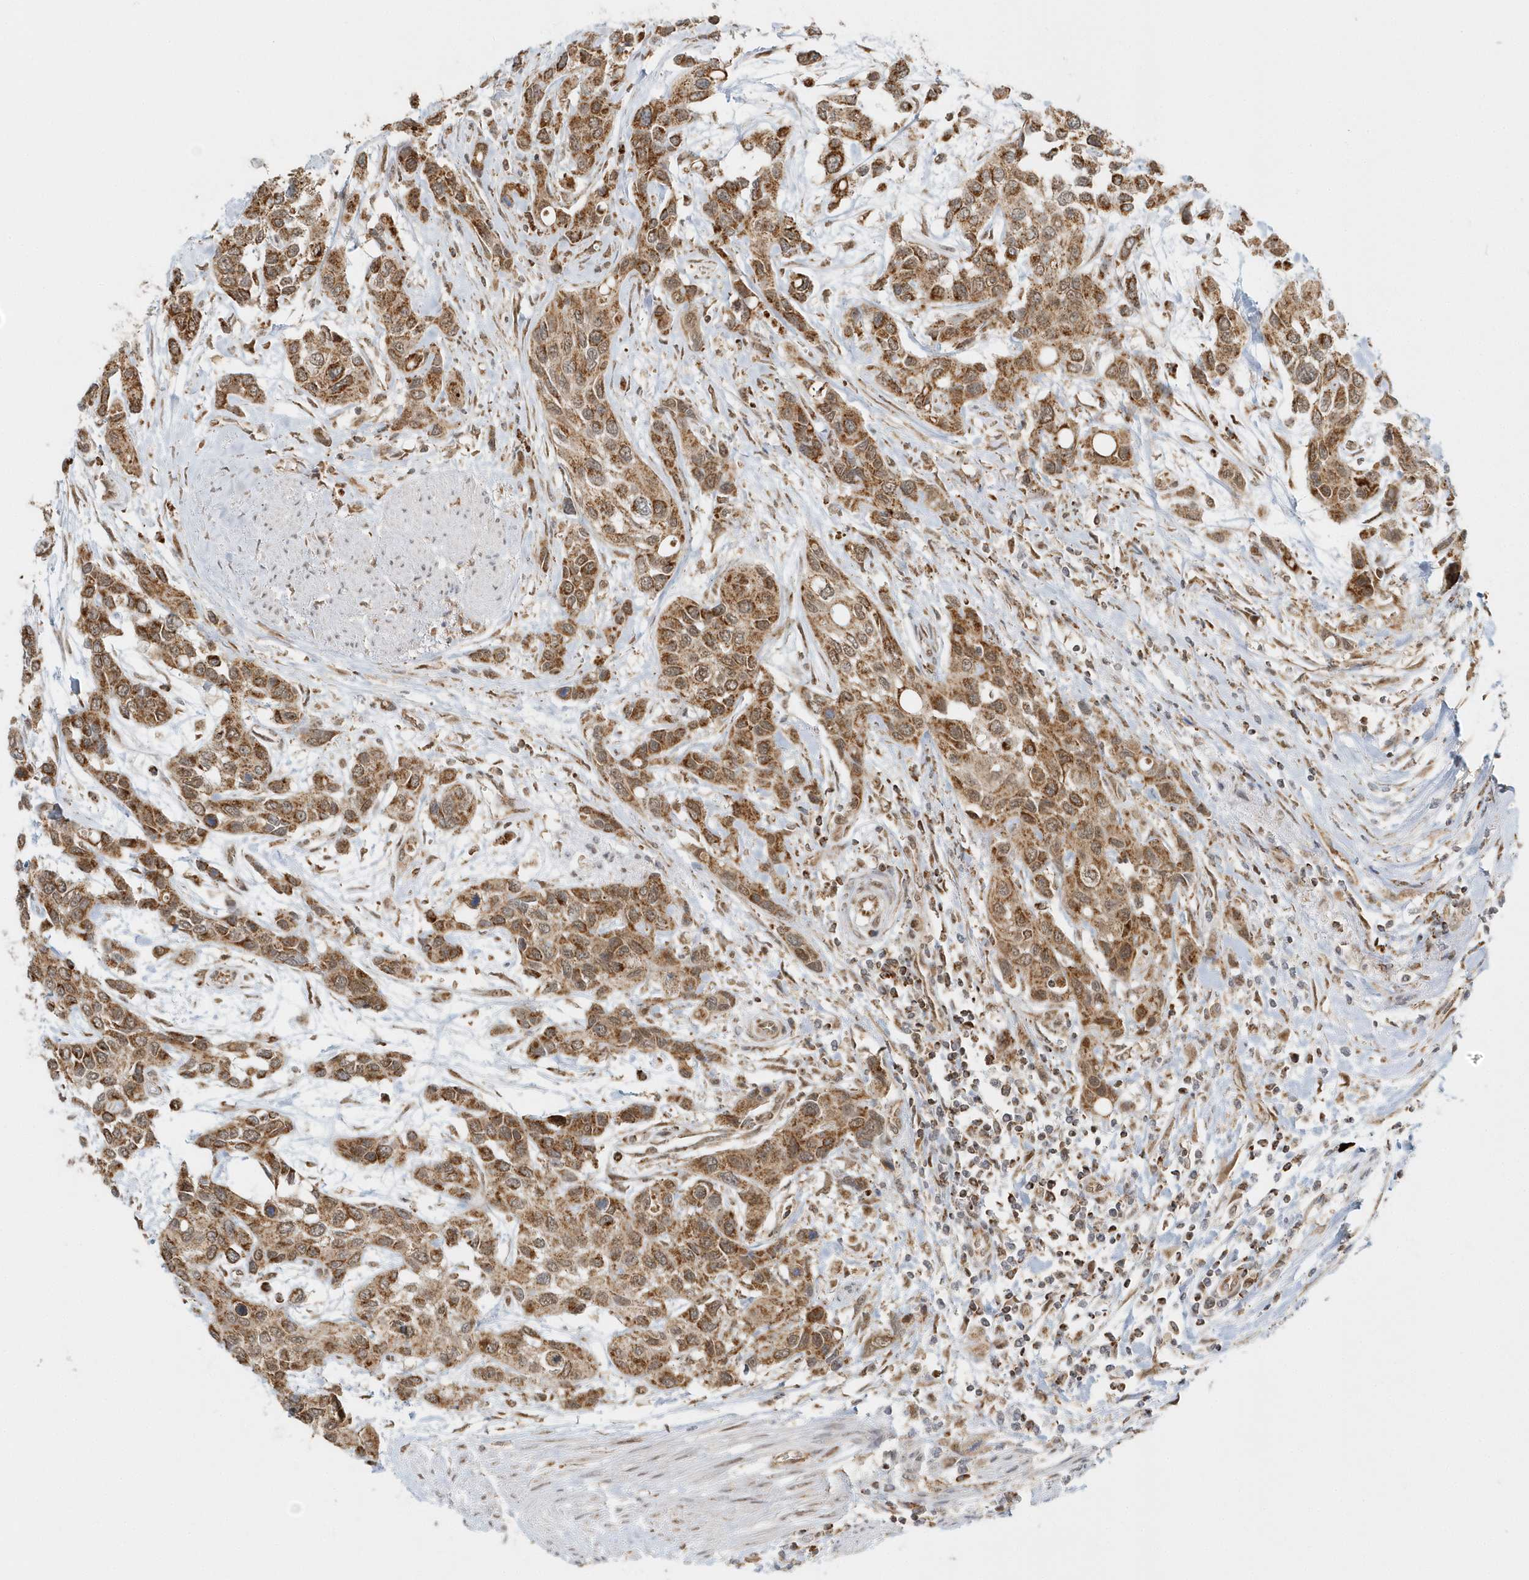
{"staining": {"intensity": "moderate", "quantity": ">75%", "location": "cytoplasmic/membranous,nuclear"}, "tissue": "urothelial cancer", "cell_type": "Tumor cells", "image_type": "cancer", "snomed": [{"axis": "morphology", "description": "Normal tissue, NOS"}, {"axis": "morphology", "description": "Urothelial carcinoma, High grade"}, {"axis": "topography", "description": "Vascular tissue"}, {"axis": "topography", "description": "Urinary bladder"}], "caption": "IHC image of neoplastic tissue: human urothelial cancer stained using immunohistochemistry (IHC) demonstrates medium levels of moderate protein expression localized specifically in the cytoplasmic/membranous and nuclear of tumor cells, appearing as a cytoplasmic/membranous and nuclear brown color.", "gene": "PSMD6", "patient": {"sex": "female", "age": 56}}